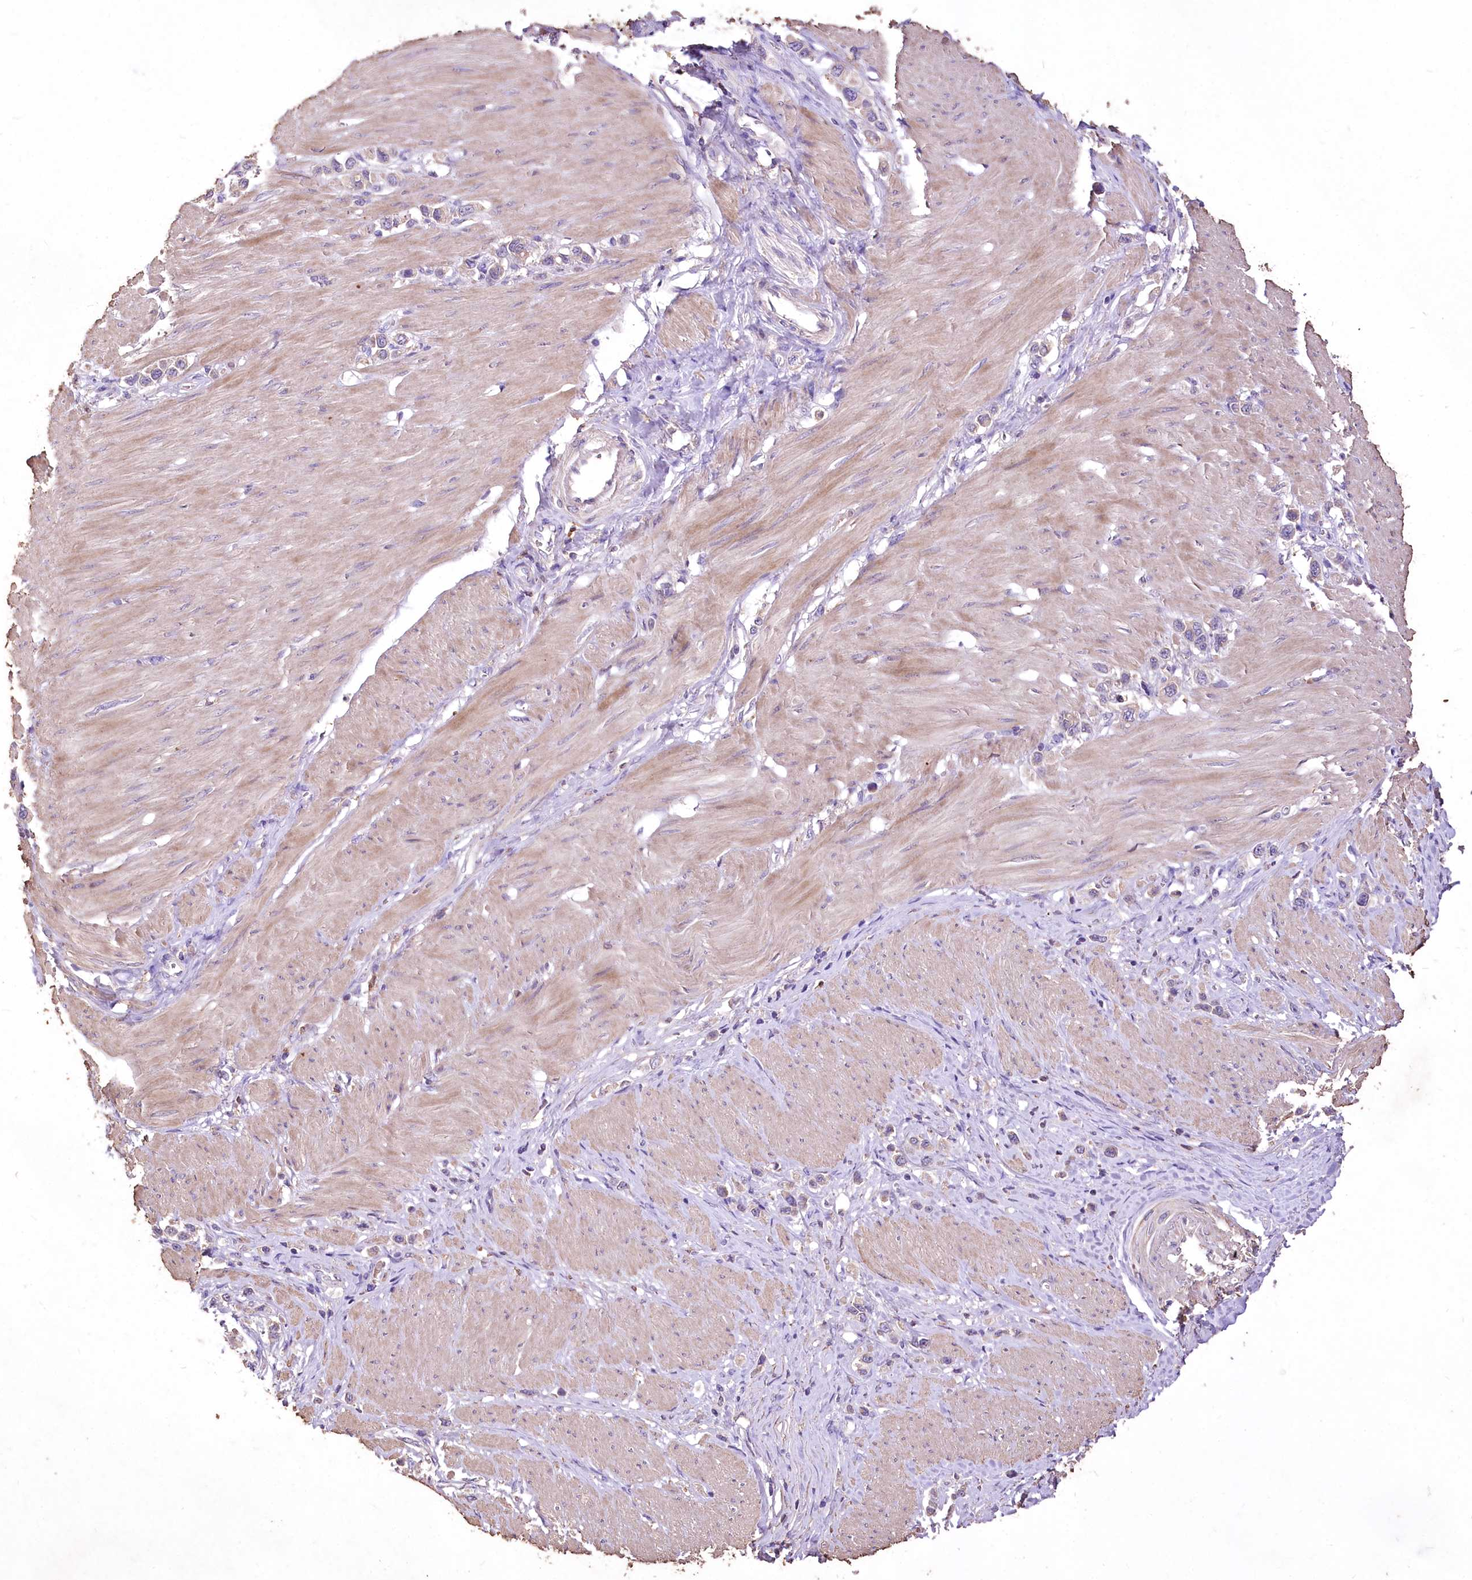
{"staining": {"intensity": "weak", "quantity": "25%-75%", "location": "cytoplasmic/membranous"}, "tissue": "stomach cancer", "cell_type": "Tumor cells", "image_type": "cancer", "snomed": [{"axis": "morphology", "description": "Normal tissue, NOS"}, {"axis": "morphology", "description": "Adenocarcinoma, NOS"}, {"axis": "topography", "description": "Stomach, upper"}, {"axis": "topography", "description": "Stomach"}], "caption": "IHC histopathology image of neoplastic tissue: stomach cancer stained using immunohistochemistry reveals low levels of weak protein expression localized specifically in the cytoplasmic/membranous of tumor cells, appearing as a cytoplasmic/membranous brown color.", "gene": "PCYOX1L", "patient": {"sex": "female", "age": 65}}